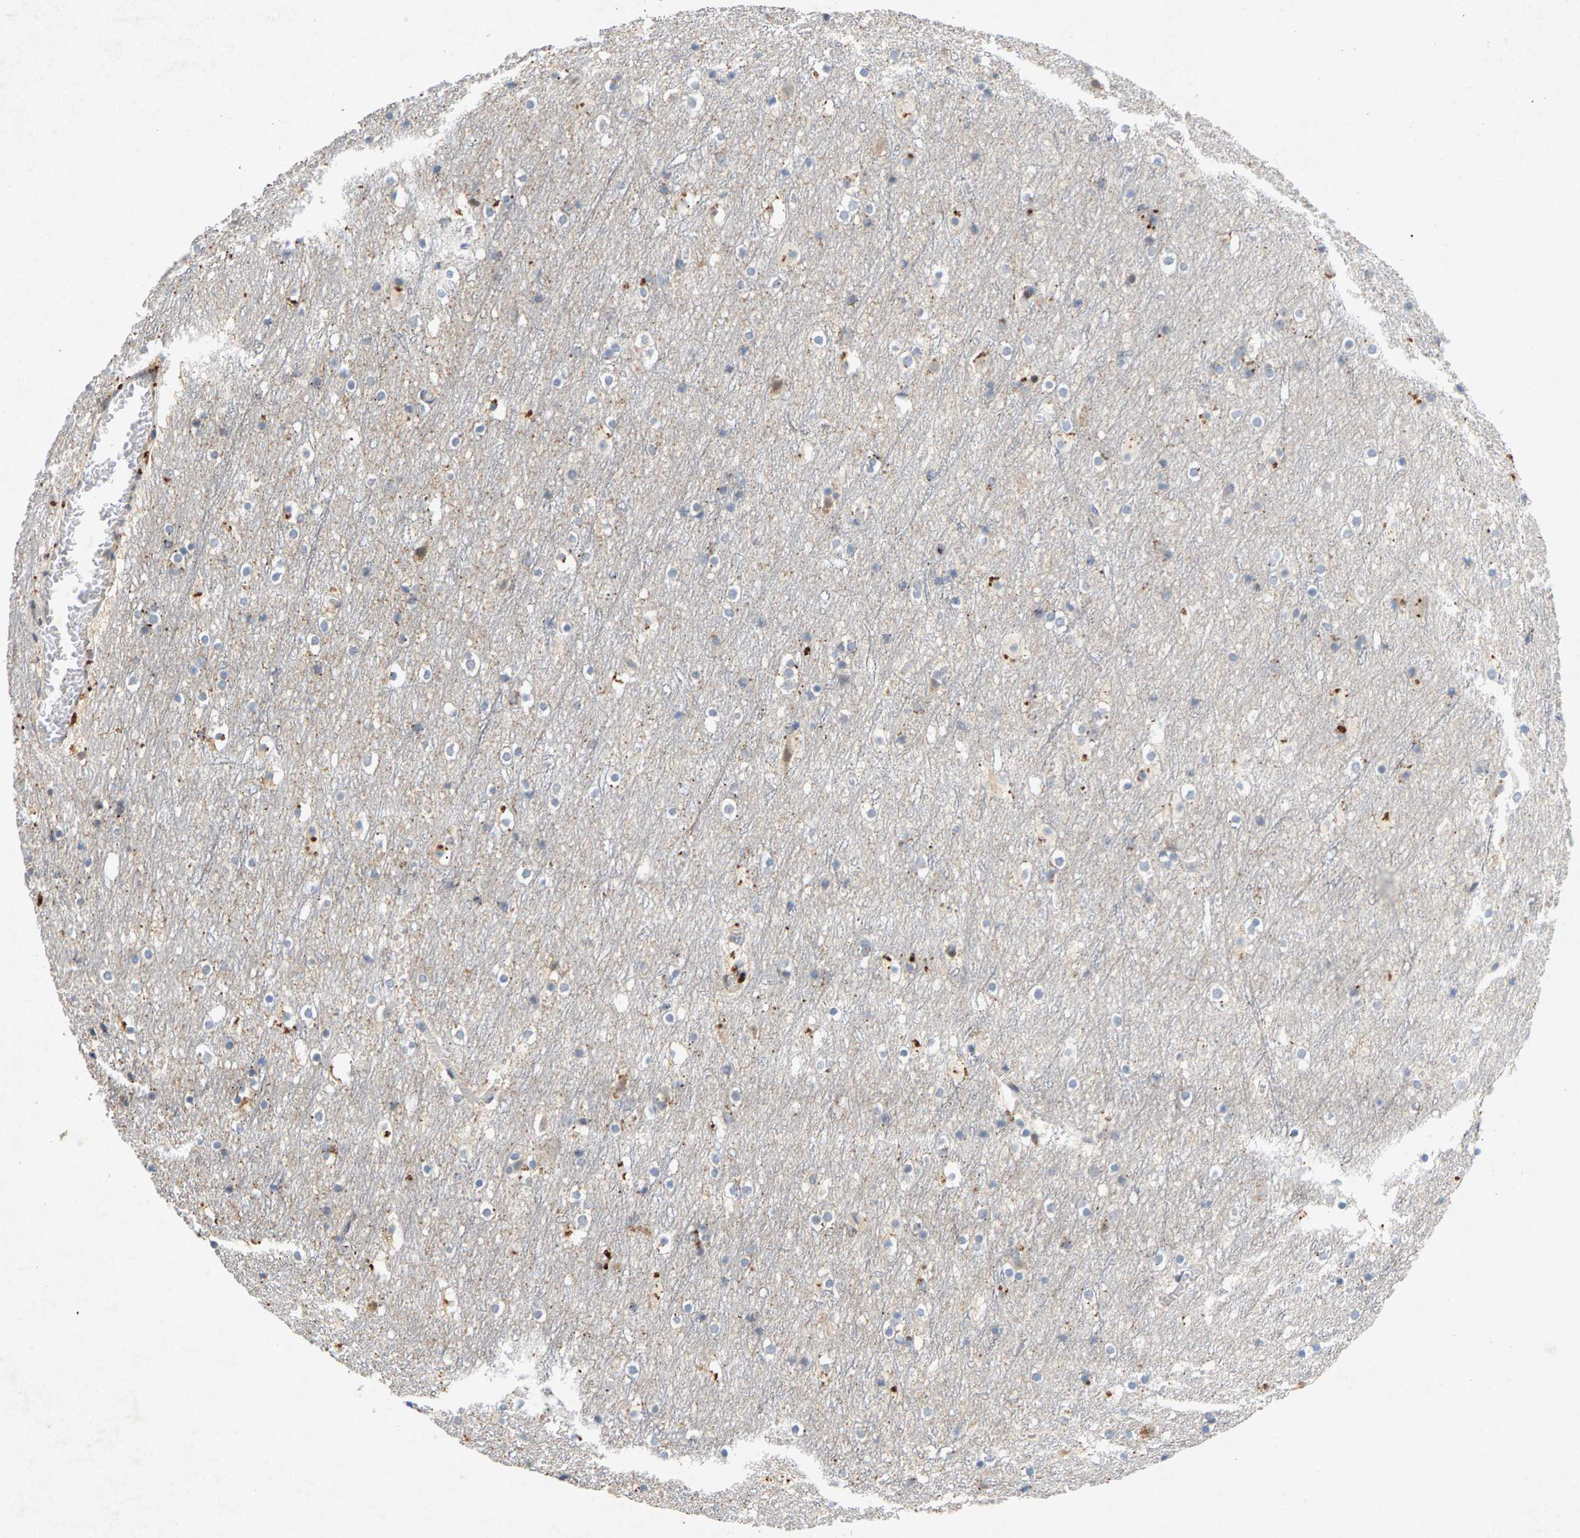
{"staining": {"intensity": "weak", "quantity": "25%-75%", "location": "cytoplasmic/membranous"}, "tissue": "cerebral cortex", "cell_type": "Endothelial cells", "image_type": "normal", "snomed": [{"axis": "morphology", "description": "Normal tissue, NOS"}, {"axis": "topography", "description": "Cerebral cortex"}], "caption": "Endothelial cells show weak cytoplasmic/membranous expression in approximately 25%-75% of cells in benign cerebral cortex. The protein of interest is stained brown, and the nuclei are stained in blue (DAB IHC with brightfield microscopy, high magnification).", "gene": "ZPR1", "patient": {"sex": "male", "age": 45}}